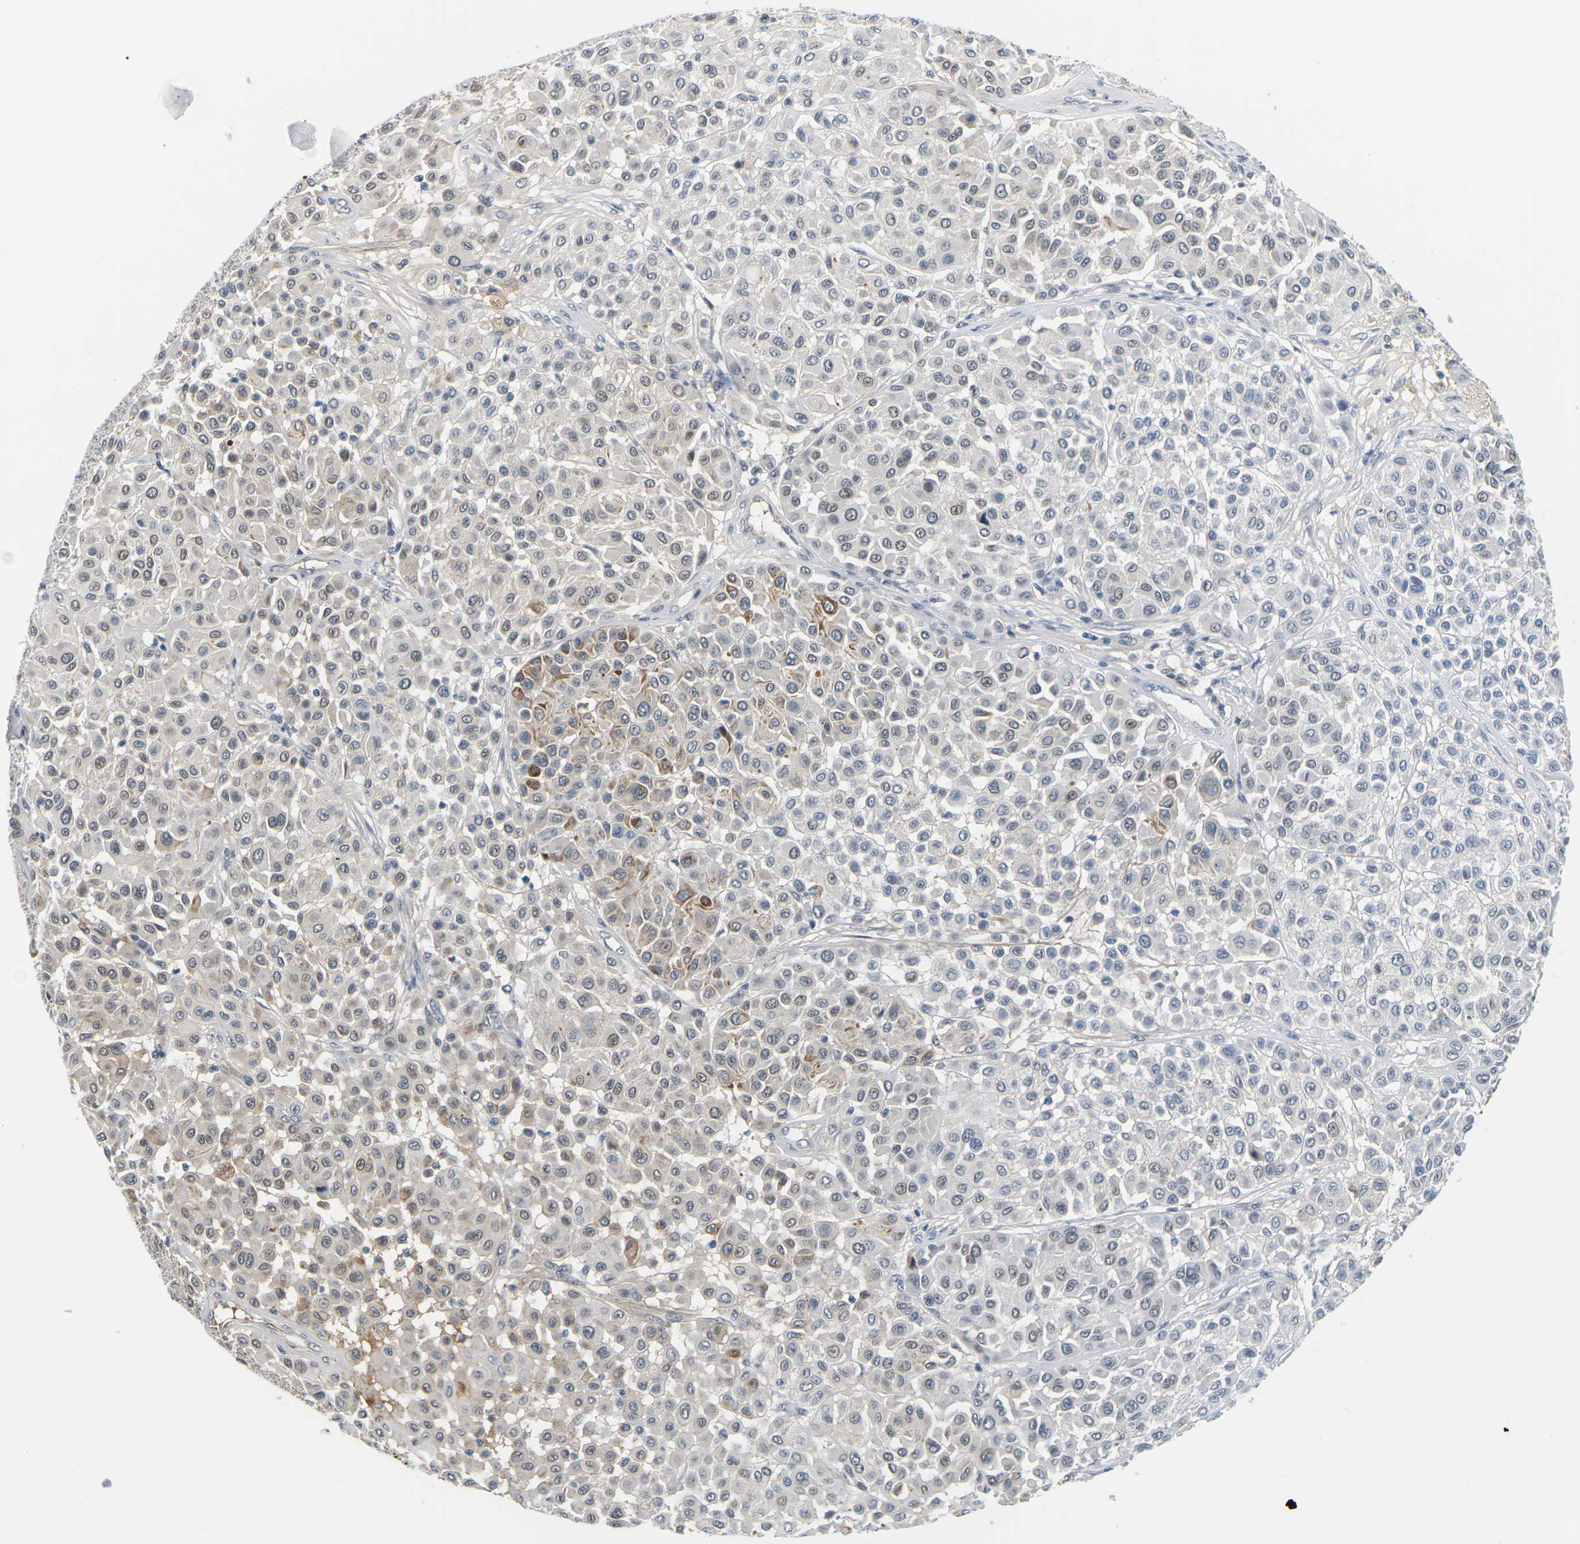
{"staining": {"intensity": "moderate", "quantity": "<25%", "location": "cytoplasmic/membranous,nuclear"}, "tissue": "melanoma", "cell_type": "Tumor cells", "image_type": "cancer", "snomed": [{"axis": "morphology", "description": "Malignant melanoma, Metastatic site"}, {"axis": "topography", "description": "Soft tissue"}], "caption": "A low amount of moderate cytoplasmic/membranous and nuclear positivity is appreciated in about <25% of tumor cells in melanoma tissue.", "gene": "PKP2", "patient": {"sex": "male", "age": 41}}